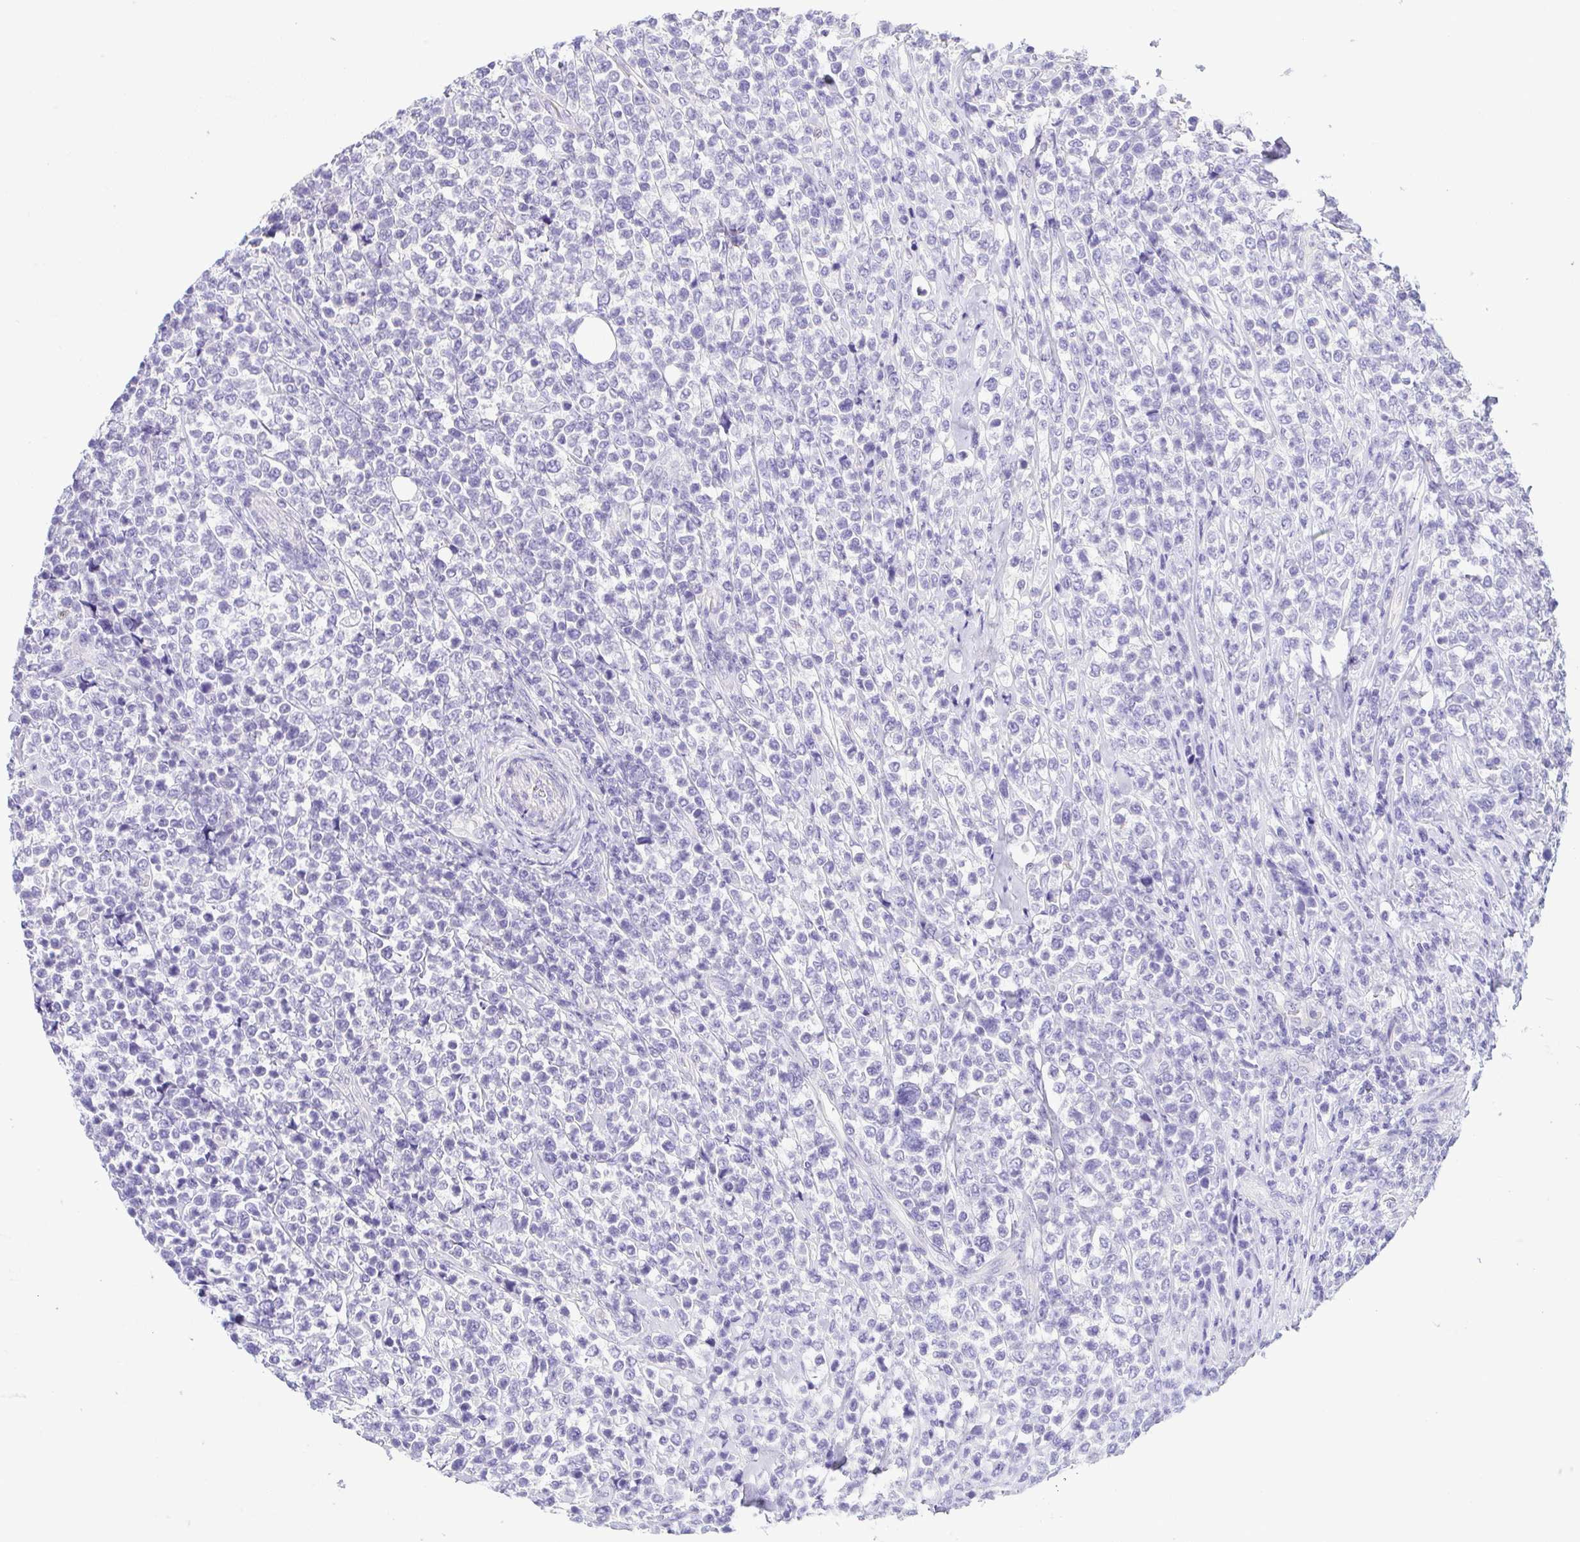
{"staining": {"intensity": "negative", "quantity": "none", "location": "none"}, "tissue": "lymphoma", "cell_type": "Tumor cells", "image_type": "cancer", "snomed": [{"axis": "morphology", "description": "Malignant lymphoma, non-Hodgkin's type, High grade"}, {"axis": "topography", "description": "Soft tissue"}], "caption": "Immunohistochemistry (IHC) of human malignant lymphoma, non-Hodgkin's type (high-grade) exhibits no positivity in tumor cells. (DAB immunohistochemistry visualized using brightfield microscopy, high magnification).", "gene": "EPB42", "patient": {"sex": "female", "age": 56}}